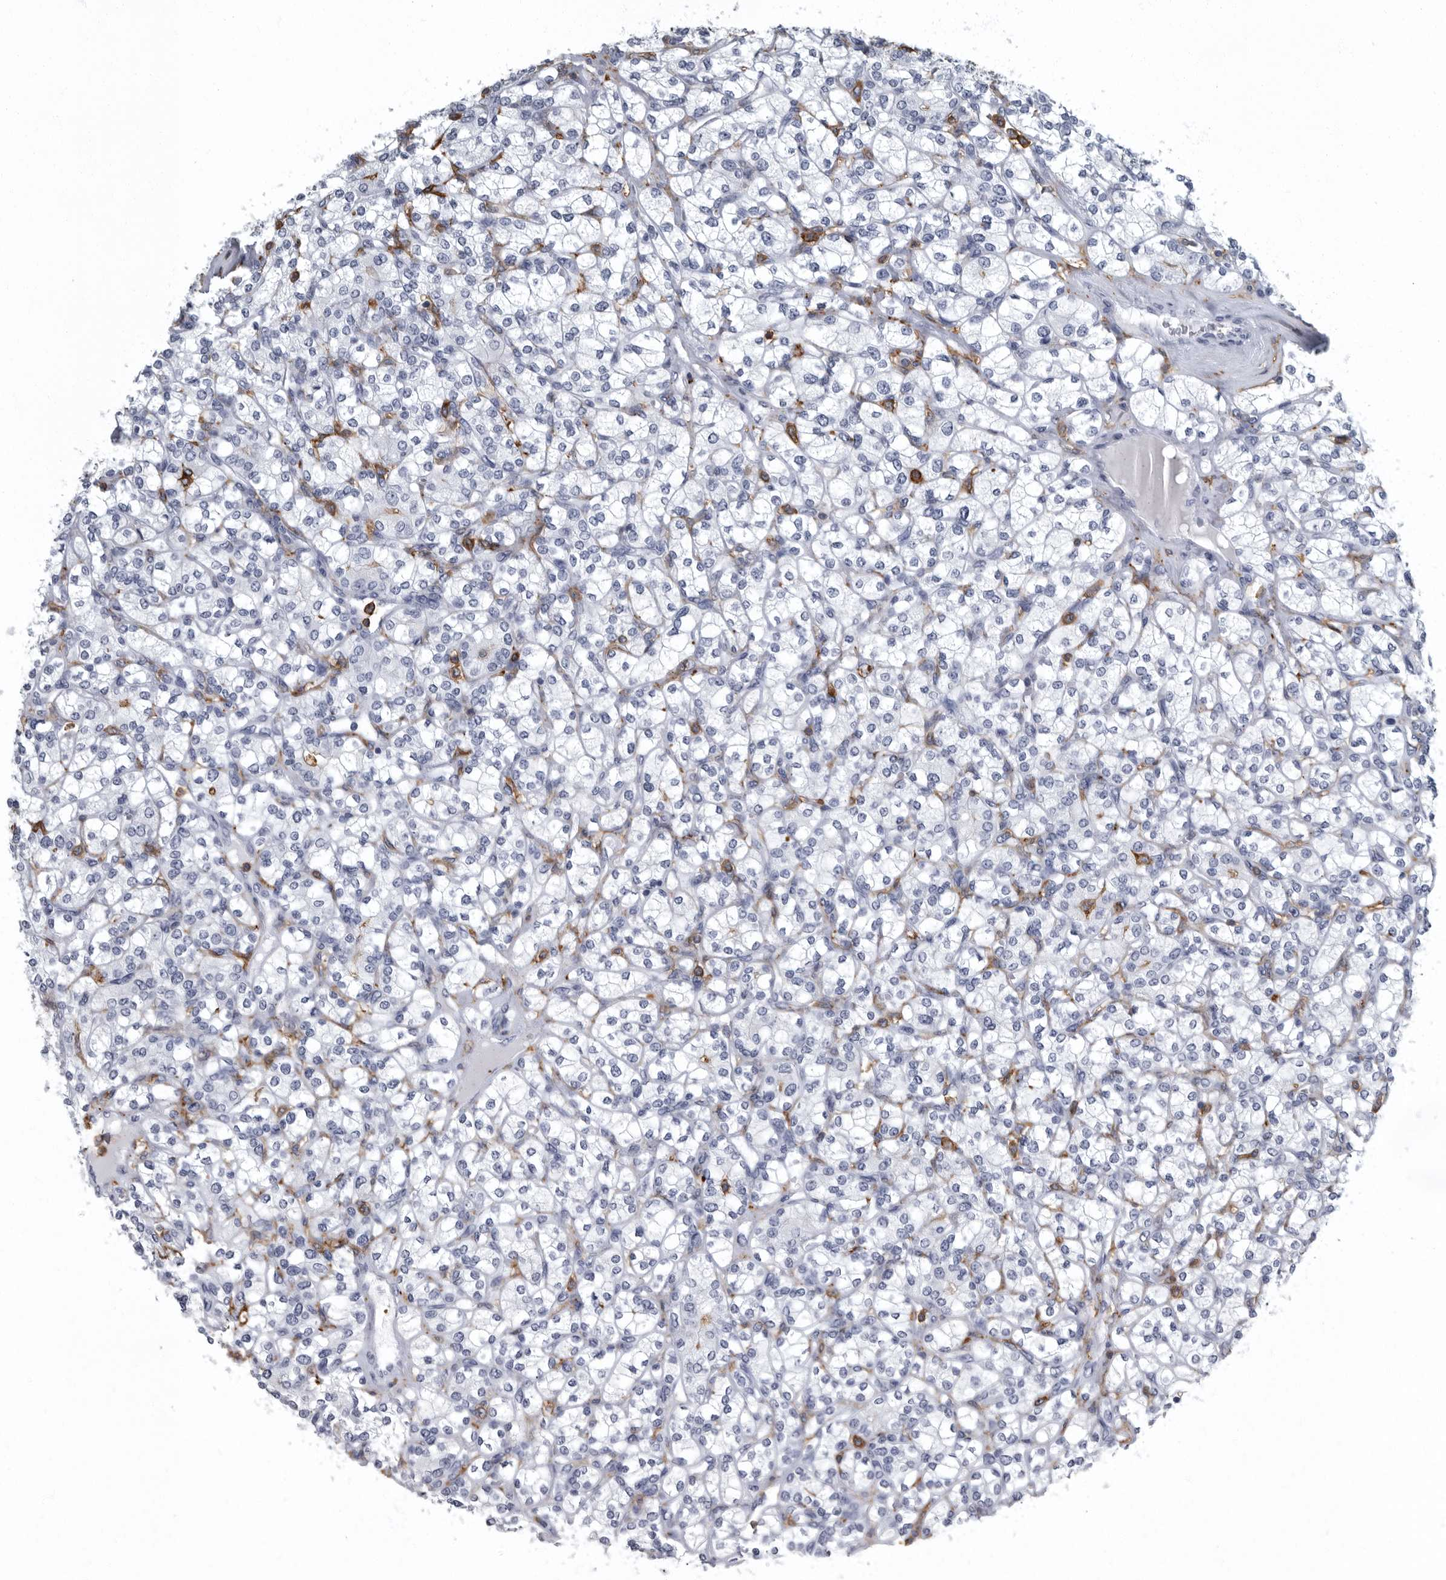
{"staining": {"intensity": "negative", "quantity": "none", "location": "none"}, "tissue": "renal cancer", "cell_type": "Tumor cells", "image_type": "cancer", "snomed": [{"axis": "morphology", "description": "Adenocarcinoma, NOS"}, {"axis": "topography", "description": "Kidney"}], "caption": "Protein analysis of renal cancer (adenocarcinoma) displays no significant positivity in tumor cells.", "gene": "FCER1G", "patient": {"sex": "male", "age": 77}}